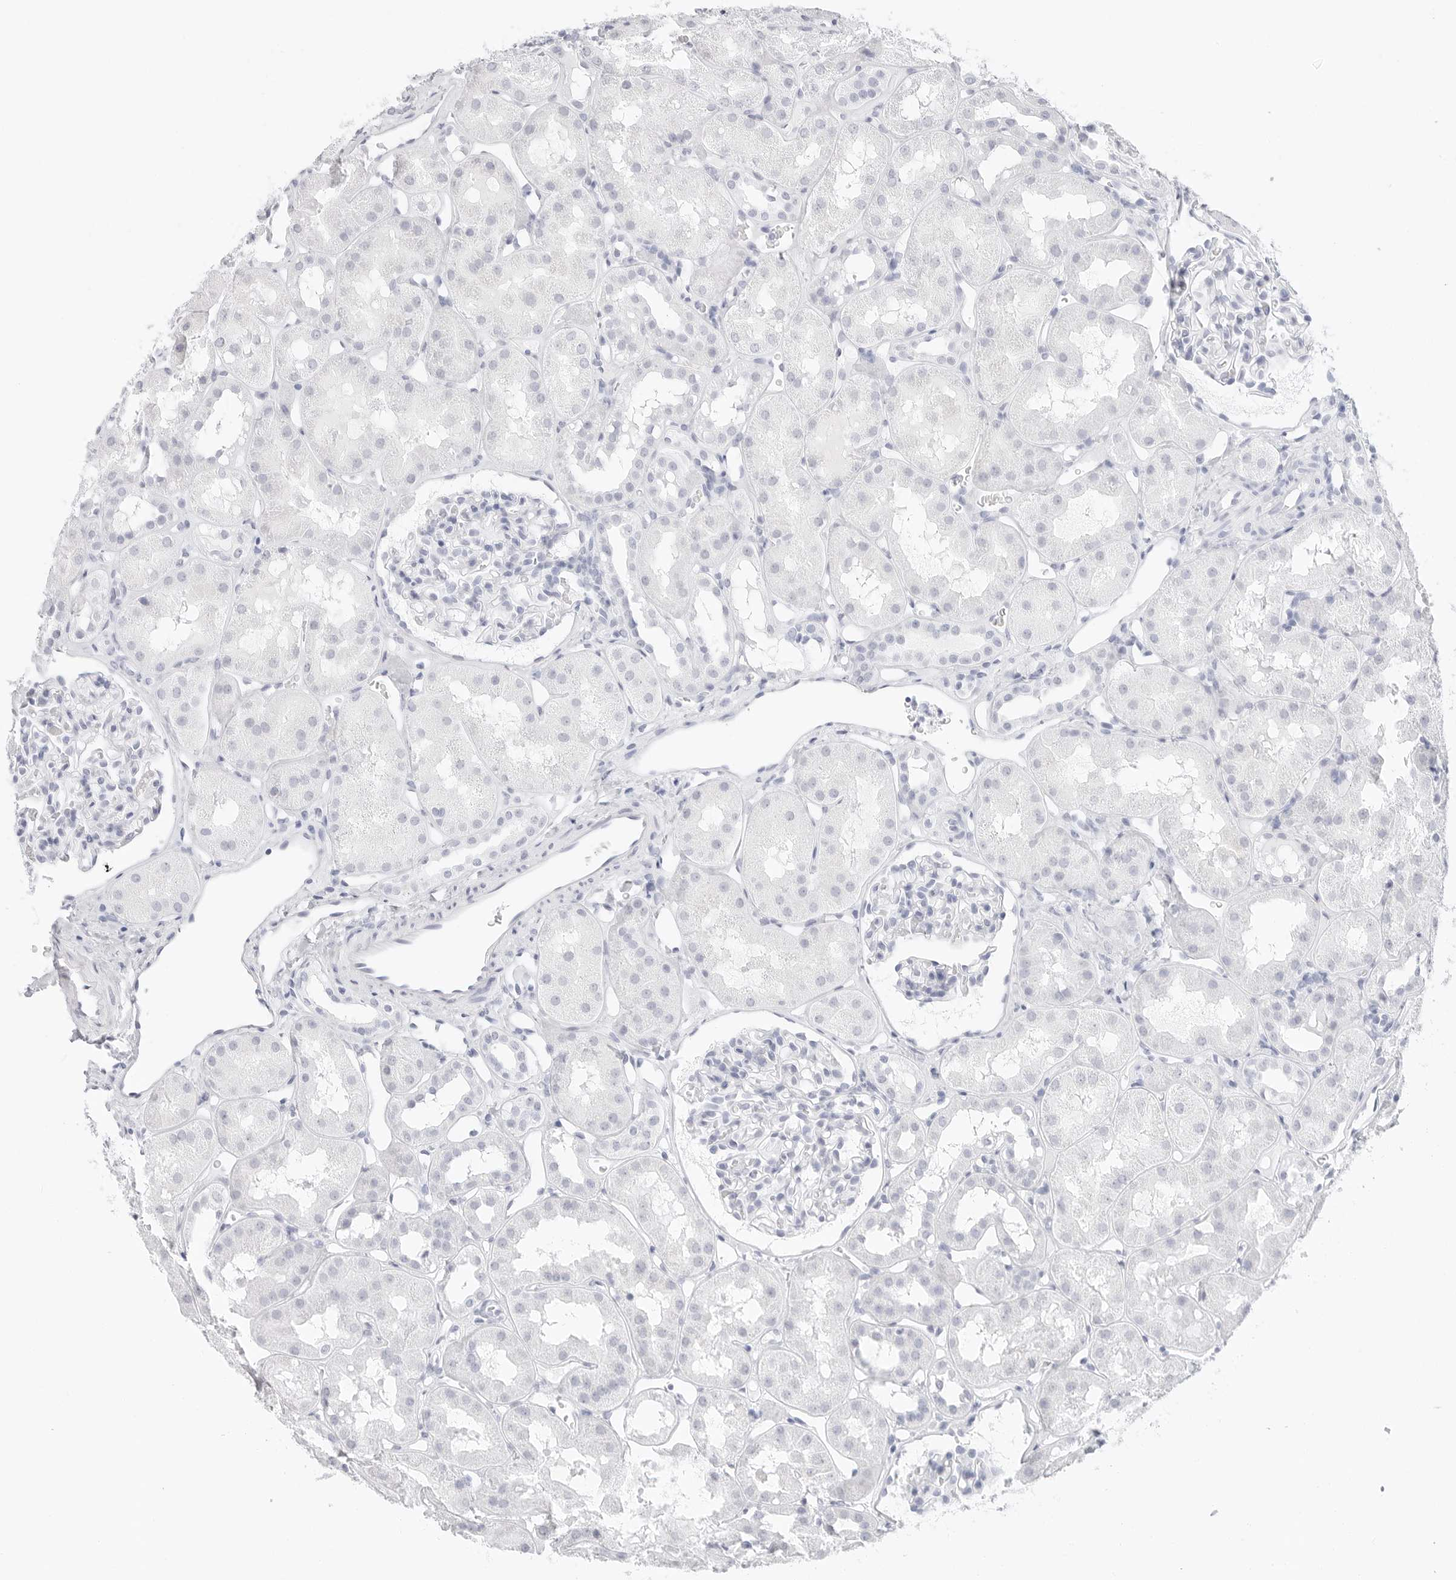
{"staining": {"intensity": "negative", "quantity": "none", "location": "none"}, "tissue": "kidney", "cell_type": "Cells in glomeruli", "image_type": "normal", "snomed": [{"axis": "morphology", "description": "Normal tissue, NOS"}, {"axis": "topography", "description": "Kidney"}], "caption": "Histopathology image shows no significant protein positivity in cells in glomeruli of normal kidney.", "gene": "TFF2", "patient": {"sex": "male", "age": 16}}